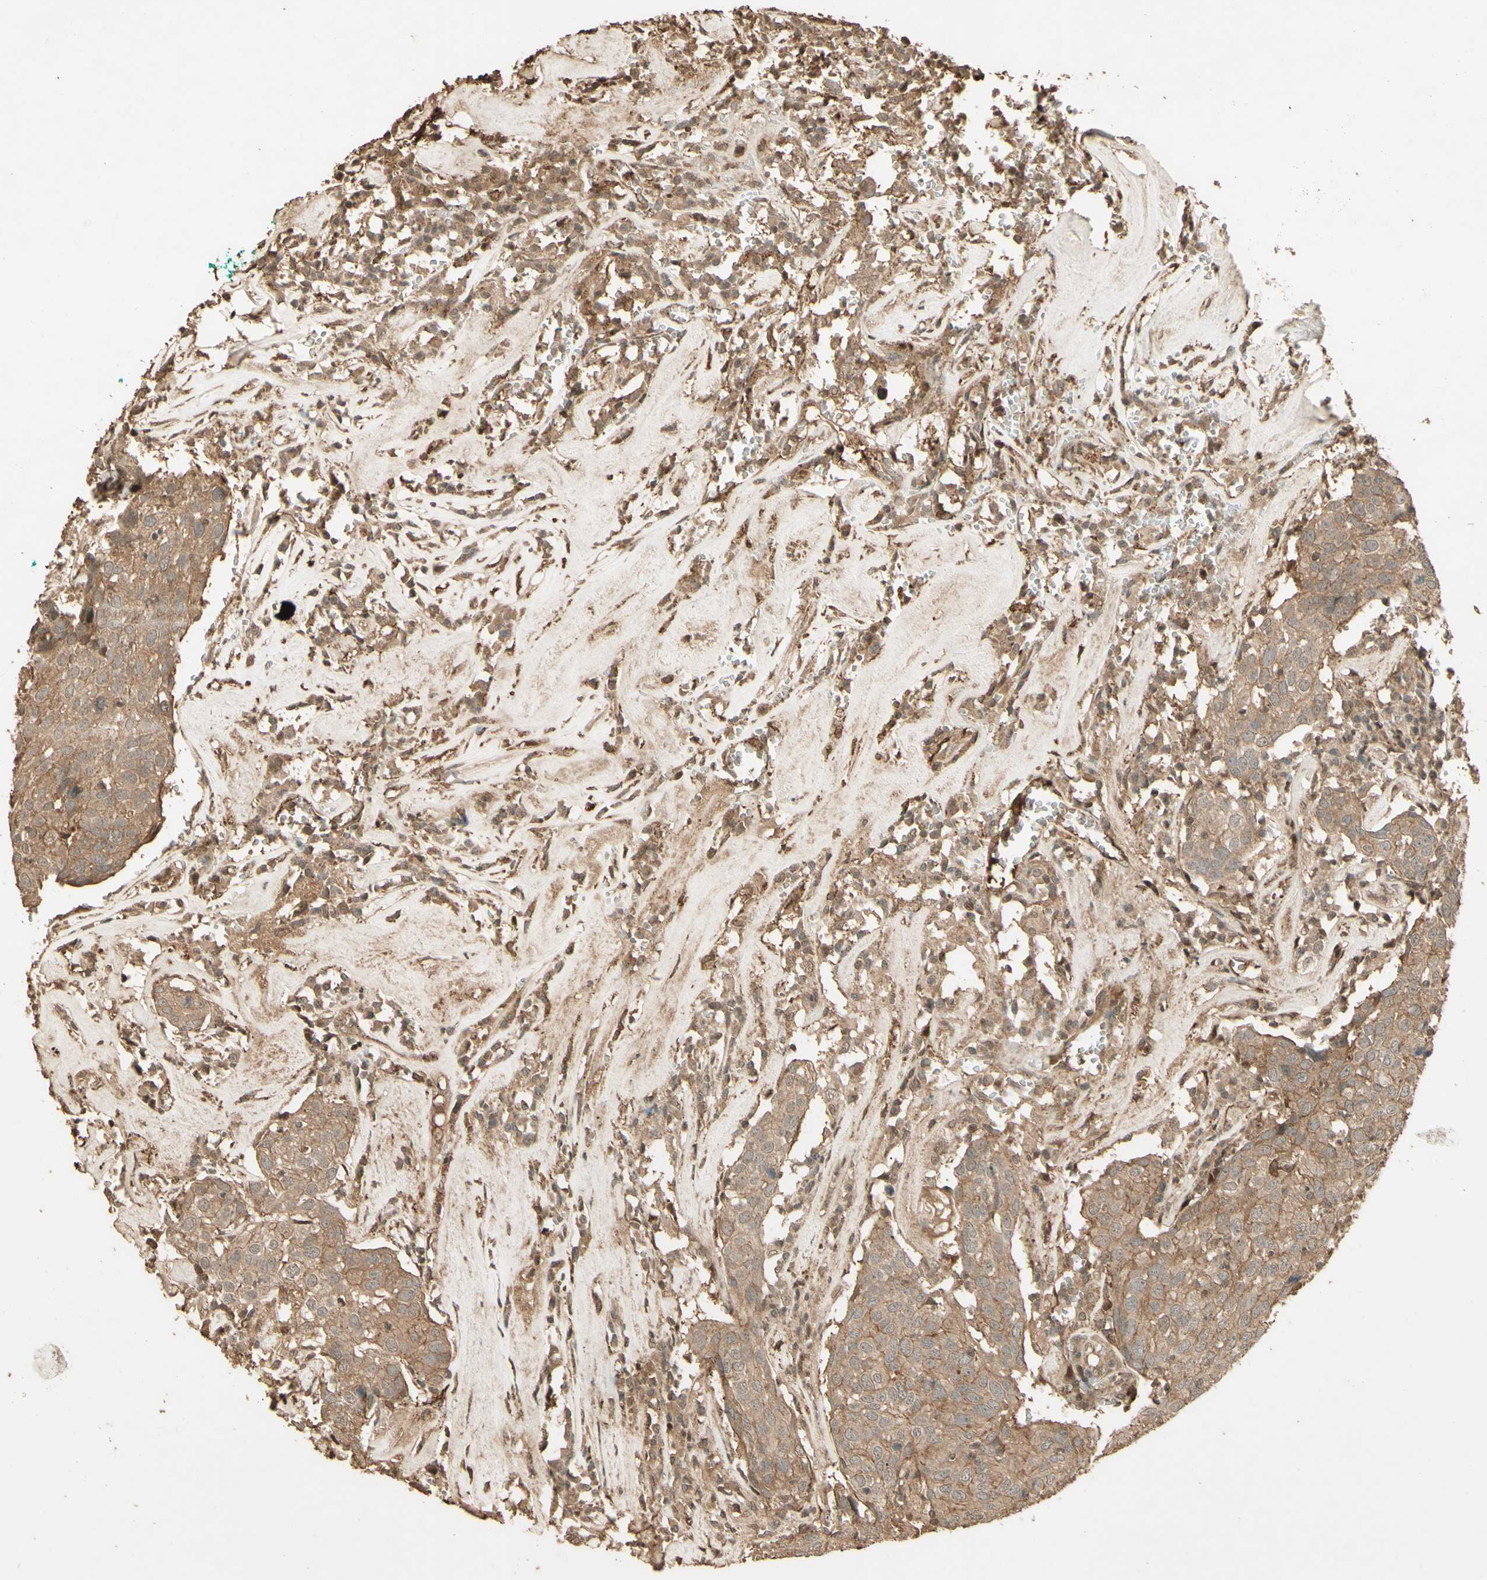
{"staining": {"intensity": "moderate", "quantity": ">75%", "location": "cytoplasmic/membranous"}, "tissue": "head and neck cancer", "cell_type": "Tumor cells", "image_type": "cancer", "snomed": [{"axis": "morphology", "description": "Adenocarcinoma, NOS"}, {"axis": "topography", "description": "Salivary gland"}, {"axis": "topography", "description": "Head-Neck"}], "caption": "A medium amount of moderate cytoplasmic/membranous positivity is identified in approximately >75% of tumor cells in head and neck adenocarcinoma tissue.", "gene": "SMAD9", "patient": {"sex": "female", "age": 65}}